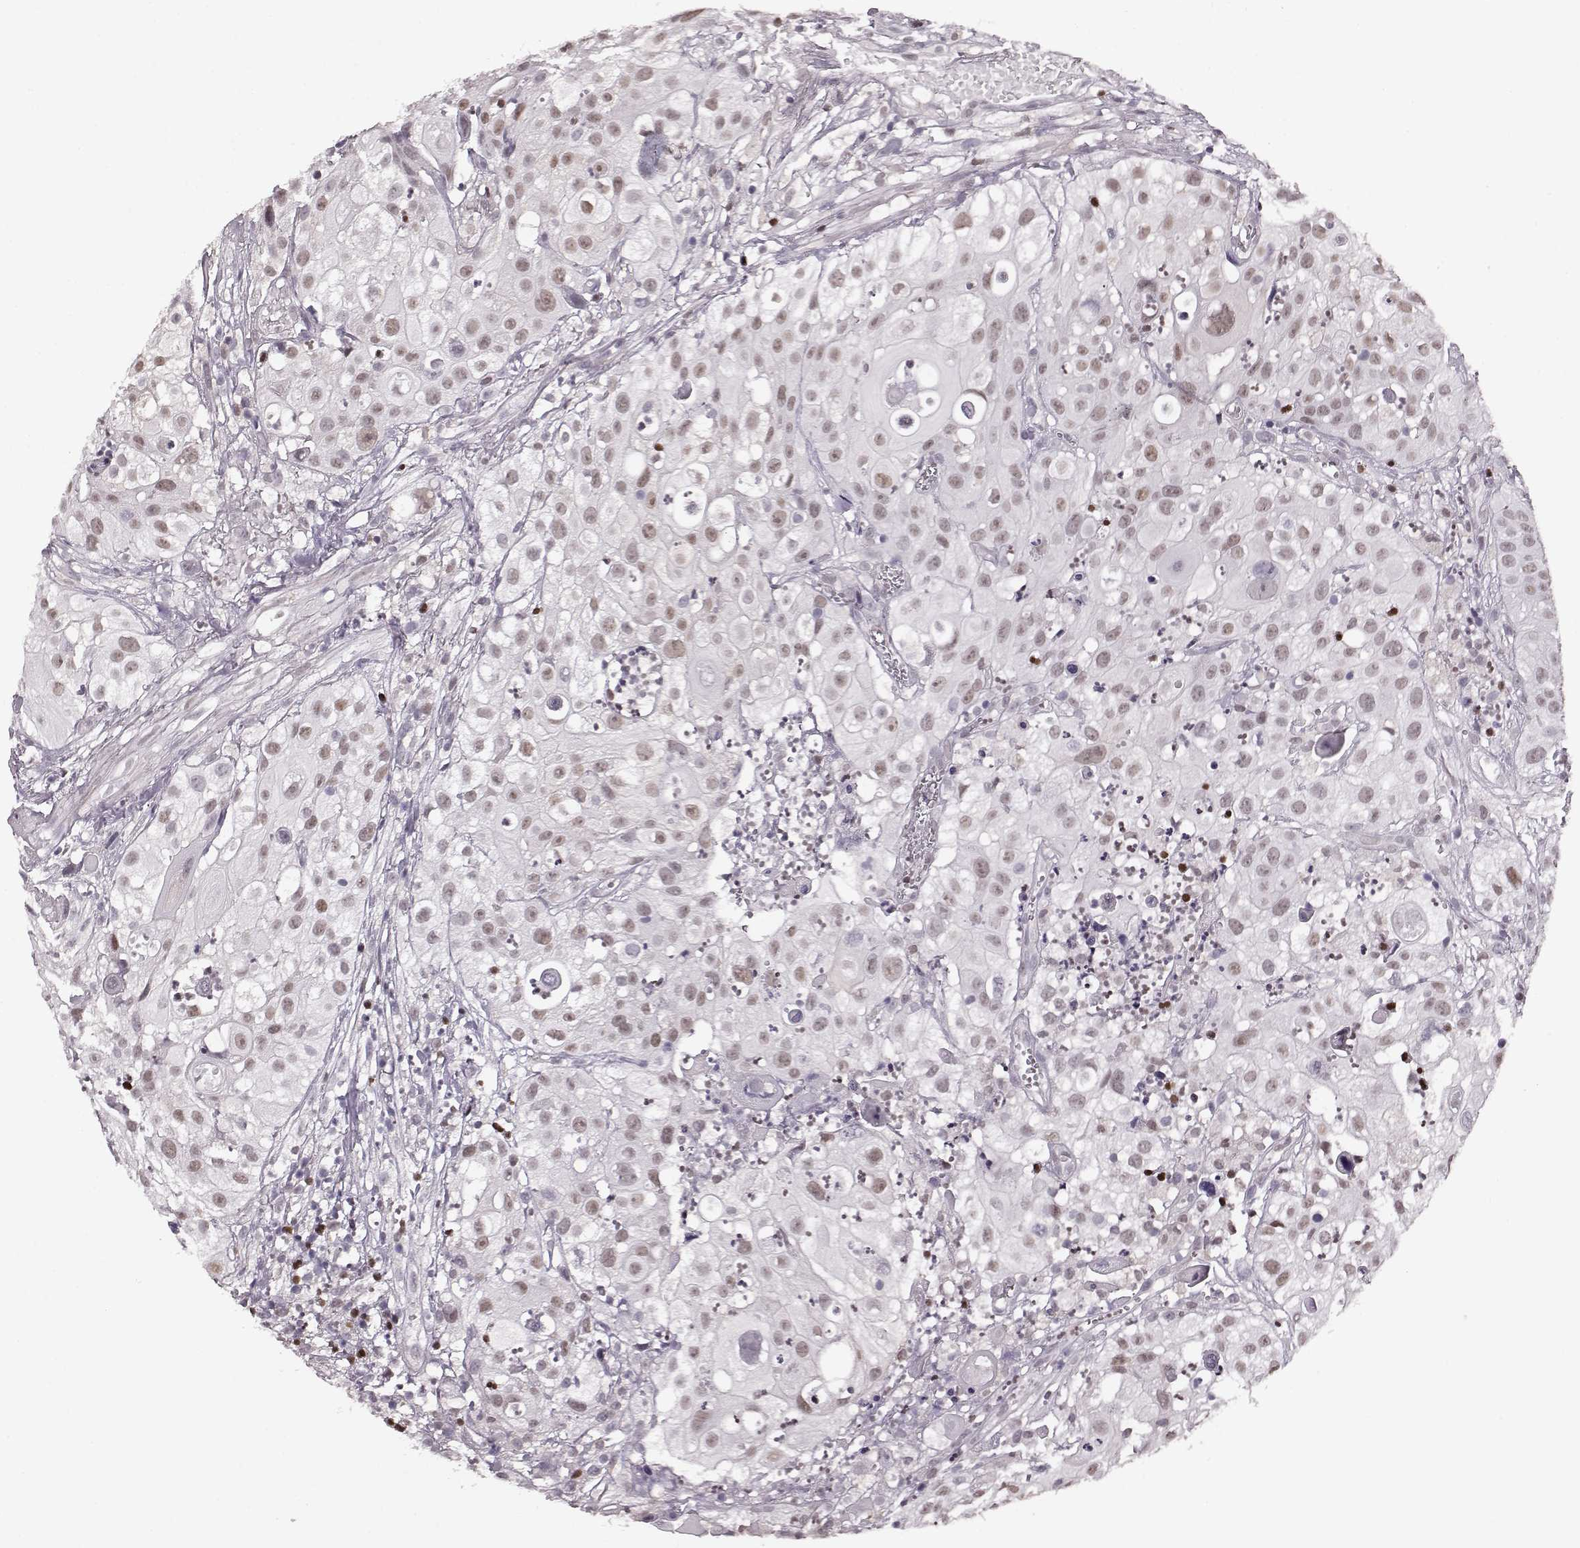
{"staining": {"intensity": "weak", "quantity": ">75%", "location": "nuclear"}, "tissue": "urothelial cancer", "cell_type": "Tumor cells", "image_type": "cancer", "snomed": [{"axis": "morphology", "description": "Urothelial carcinoma, High grade"}, {"axis": "topography", "description": "Urinary bladder"}], "caption": "A brown stain shows weak nuclear staining of a protein in human urothelial carcinoma (high-grade) tumor cells.", "gene": "KLF6", "patient": {"sex": "female", "age": 79}}